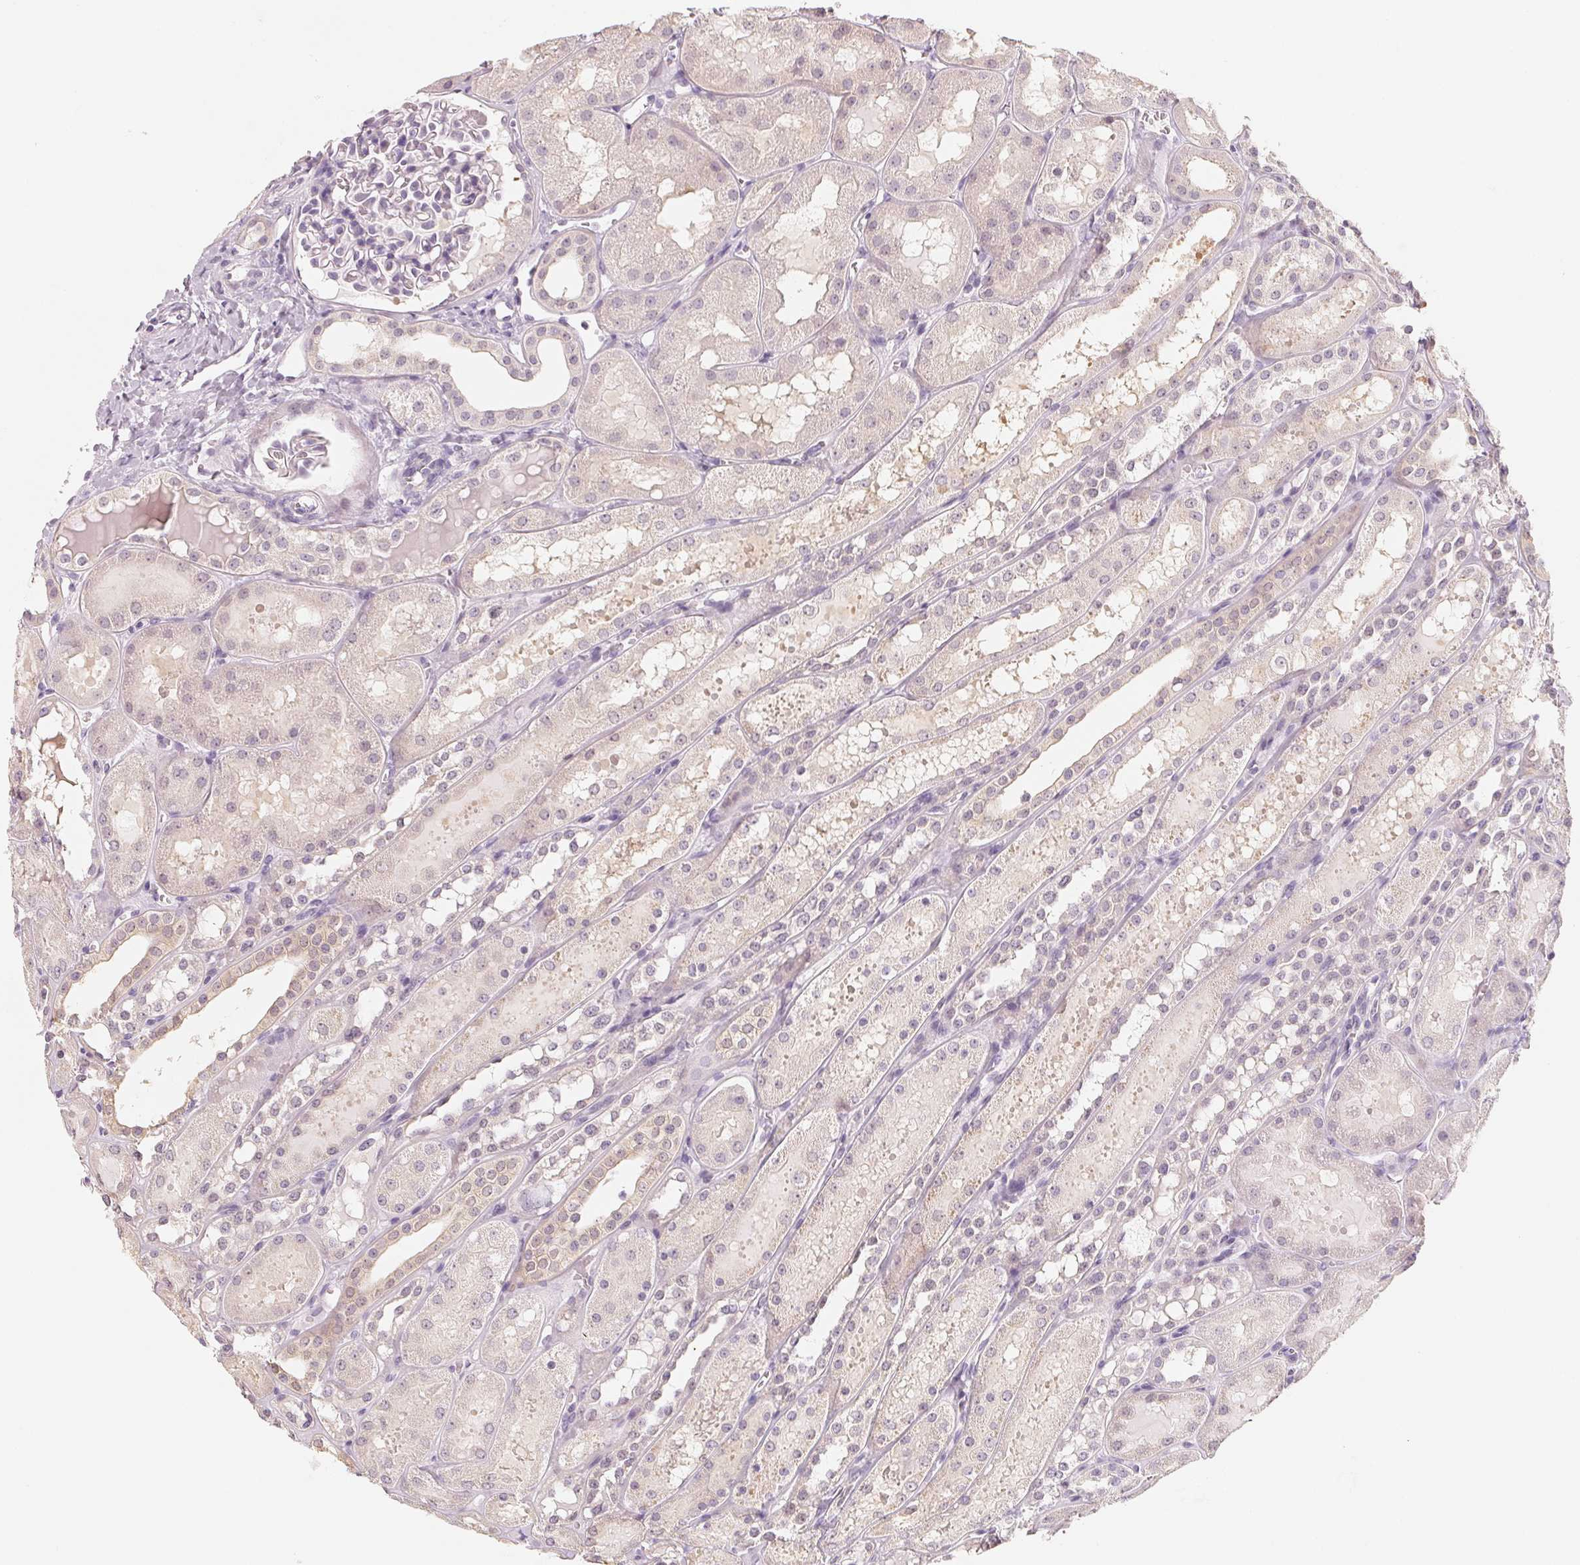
{"staining": {"intensity": "negative", "quantity": "none", "location": "none"}, "tissue": "kidney", "cell_type": "Cells in glomeruli", "image_type": "normal", "snomed": [{"axis": "morphology", "description": "Normal tissue, NOS"}, {"axis": "topography", "description": "Kidney"}, {"axis": "topography", "description": "Urinary bladder"}], "caption": "The IHC photomicrograph has no significant expression in cells in glomeruli of kidney. Nuclei are stained in blue.", "gene": "CFAP276", "patient": {"sex": "male", "age": 16}}